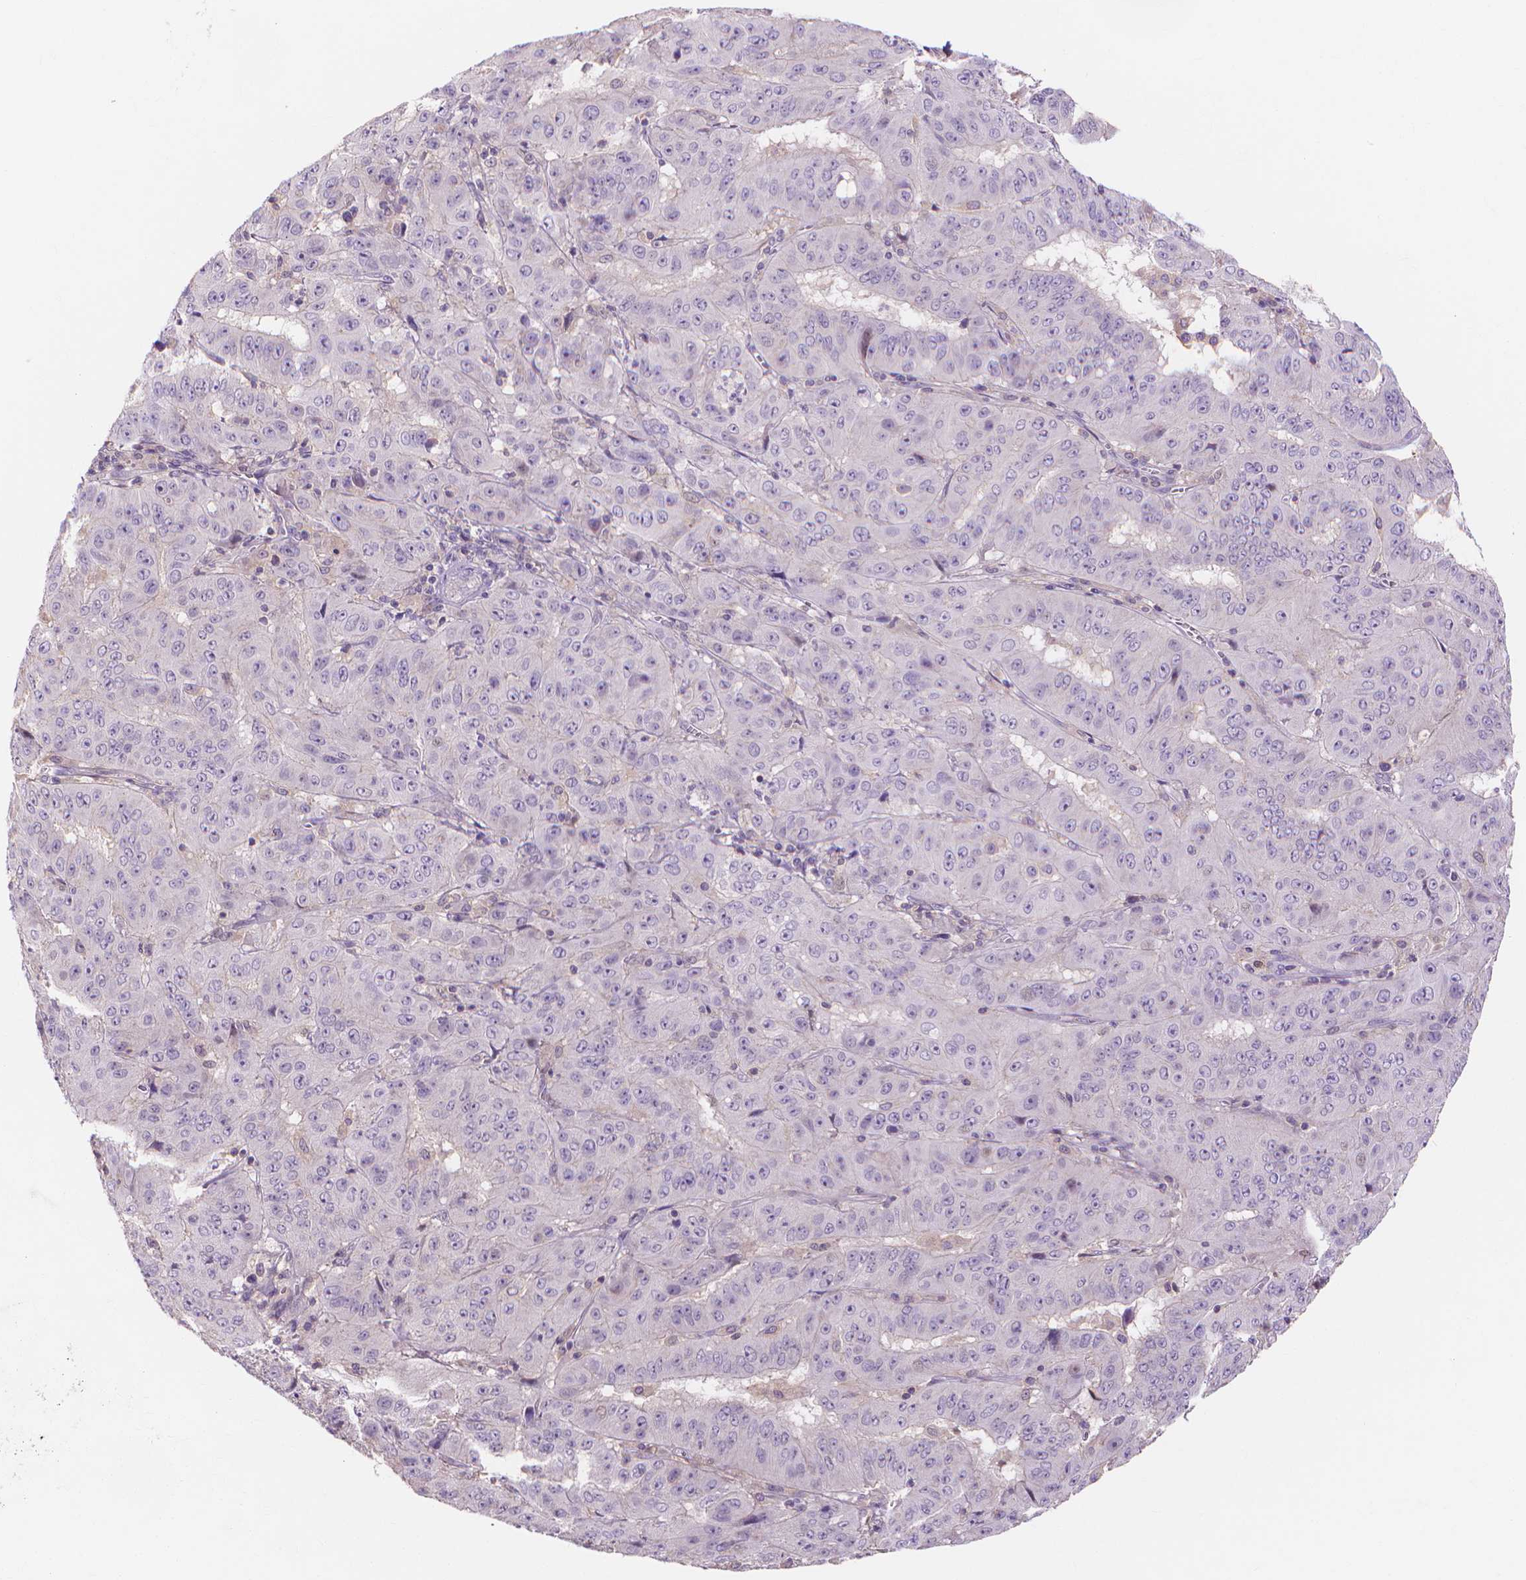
{"staining": {"intensity": "negative", "quantity": "none", "location": "none"}, "tissue": "pancreatic cancer", "cell_type": "Tumor cells", "image_type": "cancer", "snomed": [{"axis": "morphology", "description": "Adenocarcinoma, NOS"}, {"axis": "topography", "description": "Pancreas"}], "caption": "Histopathology image shows no significant protein staining in tumor cells of pancreatic adenocarcinoma.", "gene": "PRDM13", "patient": {"sex": "male", "age": 63}}